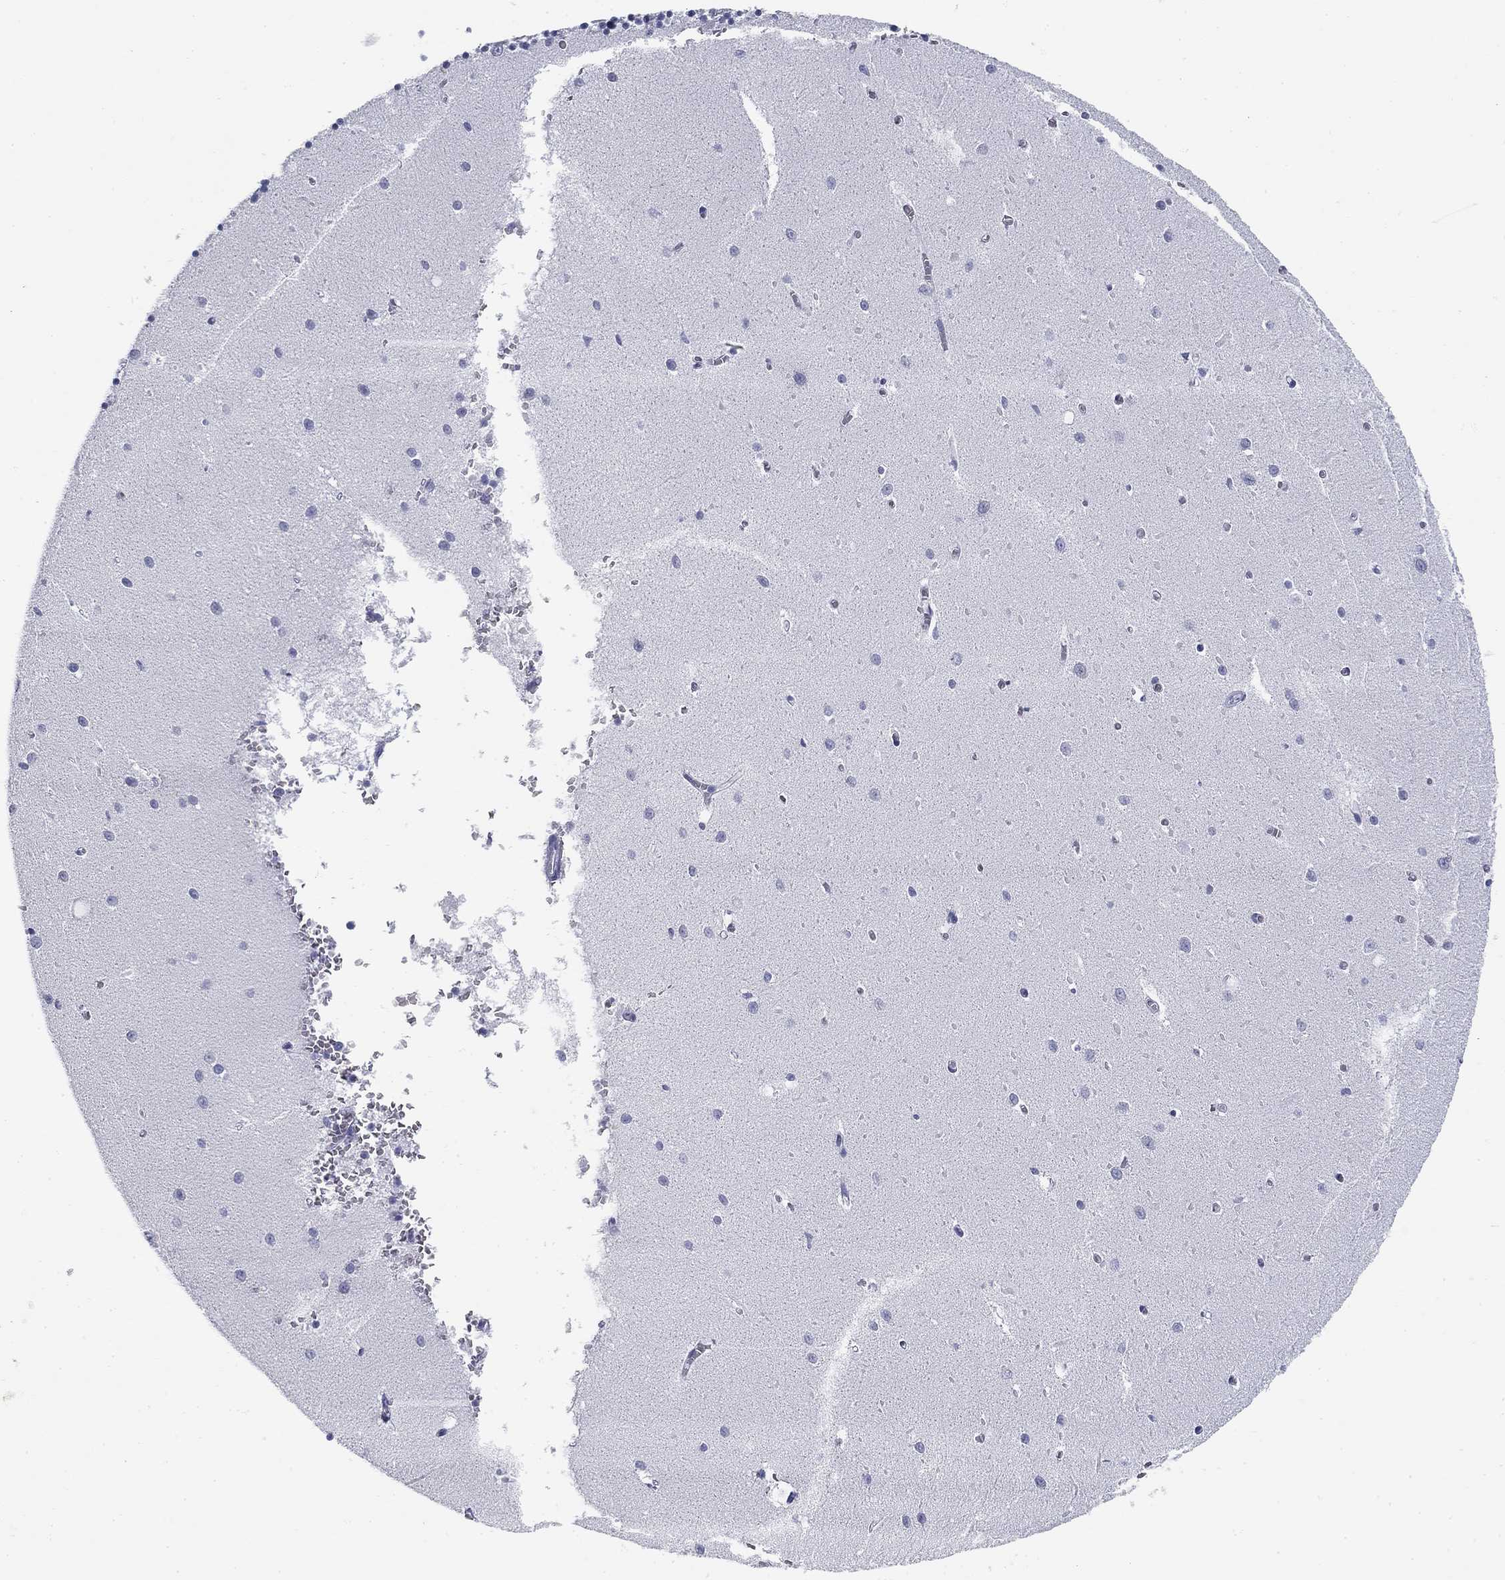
{"staining": {"intensity": "negative", "quantity": "none", "location": "none"}, "tissue": "cerebellum", "cell_type": "Cells in granular layer", "image_type": "normal", "snomed": [{"axis": "morphology", "description": "Normal tissue, NOS"}, {"axis": "topography", "description": "Cerebellum"}], "caption": "Photomicrograph shows no protein positivity in cells in granular layer of benign cerebellum.", "gene": "CD79B", "patient": {"sex": "female", "age": 64}}